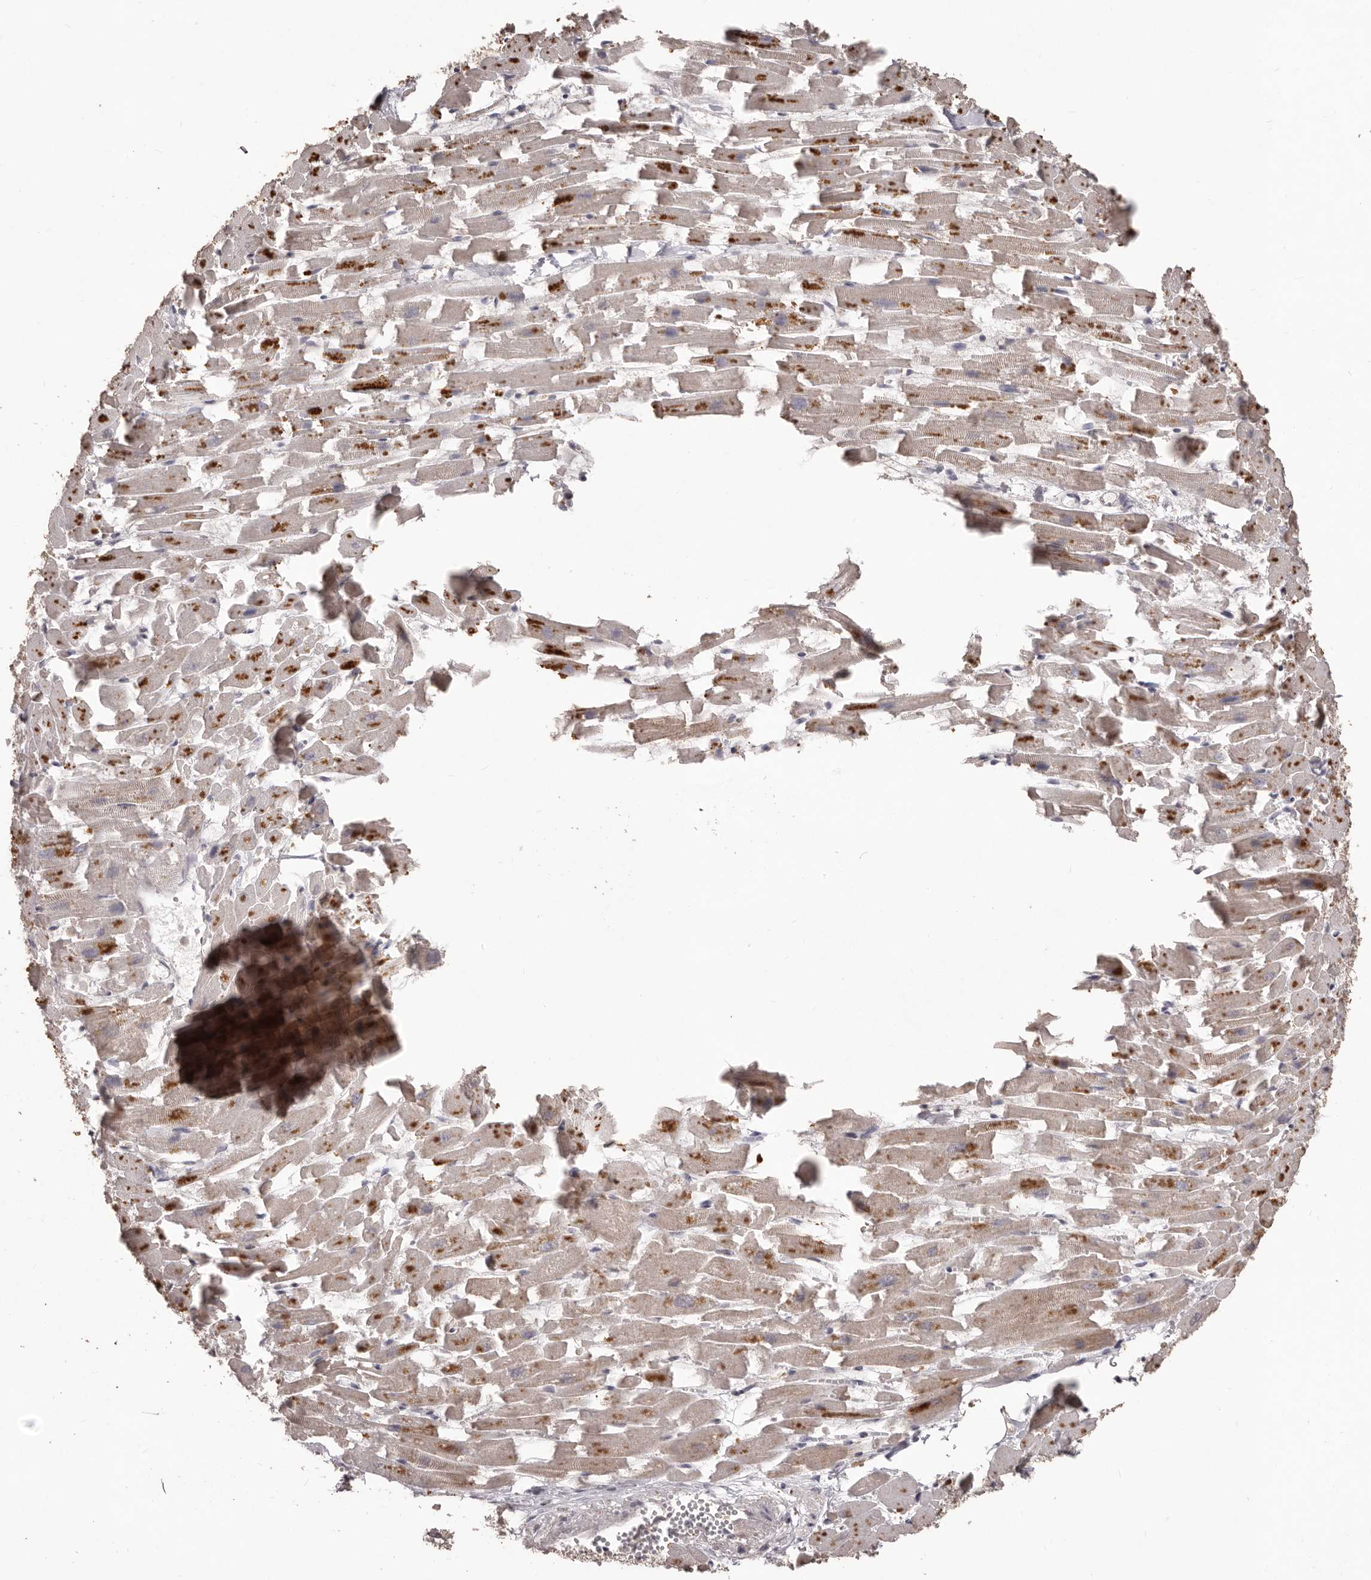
{"staining": {"intensity": "moderate", "quantity": "25%-75%", "location": "cytoplasmic/membranous"}, "tissue": "heart muscle", "cell_type": "Cardiomyocytes", "image_type": "normal", "snomed": [{"axis": "morphology", "description": "Normal tissue, NOS"}, {"axis": "topography", "description": "Heart"}], "caption": "Immunohistochemistry (DAB (3,3'-diaminobenzidine)) staining of benign human heart muscle exhibits moderate cytoplasmic/membranous protein staining in approximately 25%-75% of cardiomyocytes. (DAB IHC with brightfield microscopy, high magnification).", "gene": "PRSS27", "patient": {"sex": "female", "age": 64}}